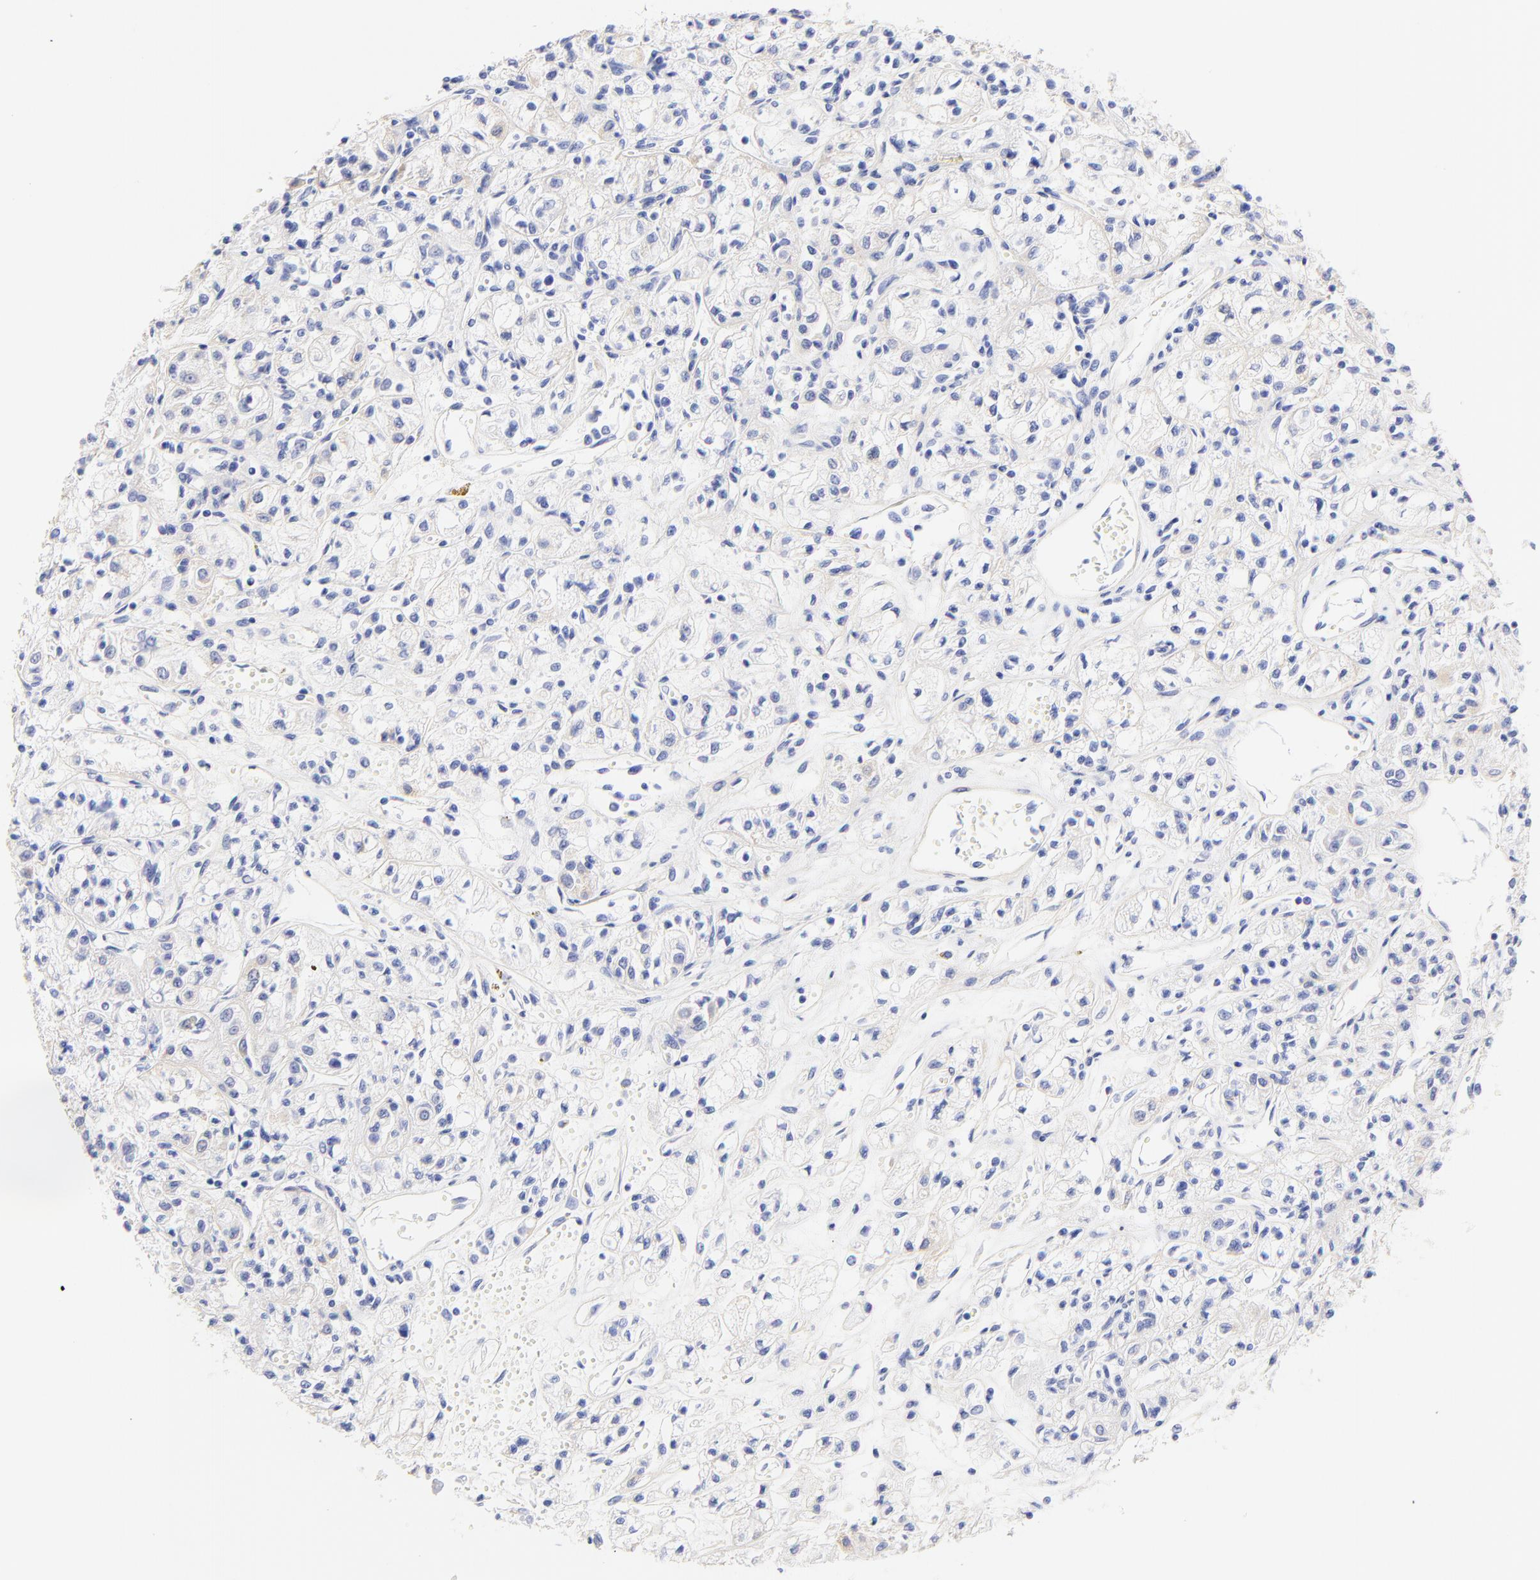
{"staining": {"intensity": "negative", "quantity": "none", "location": "none"}, "tissue": "renal cancer", "cell_type": "Tumor cells", "image_type": "cancer", "snomed": [{"axis": "morphology", "description": "Adenocarcinoma, NOS"}, {"axis": "topography", "description": "Kidney"}], "caption": "There is no significant positivity in tumor cells of renal cancer.", "gene": "C1QTNF6", "patient": {"sex": "male", "age": 78}}